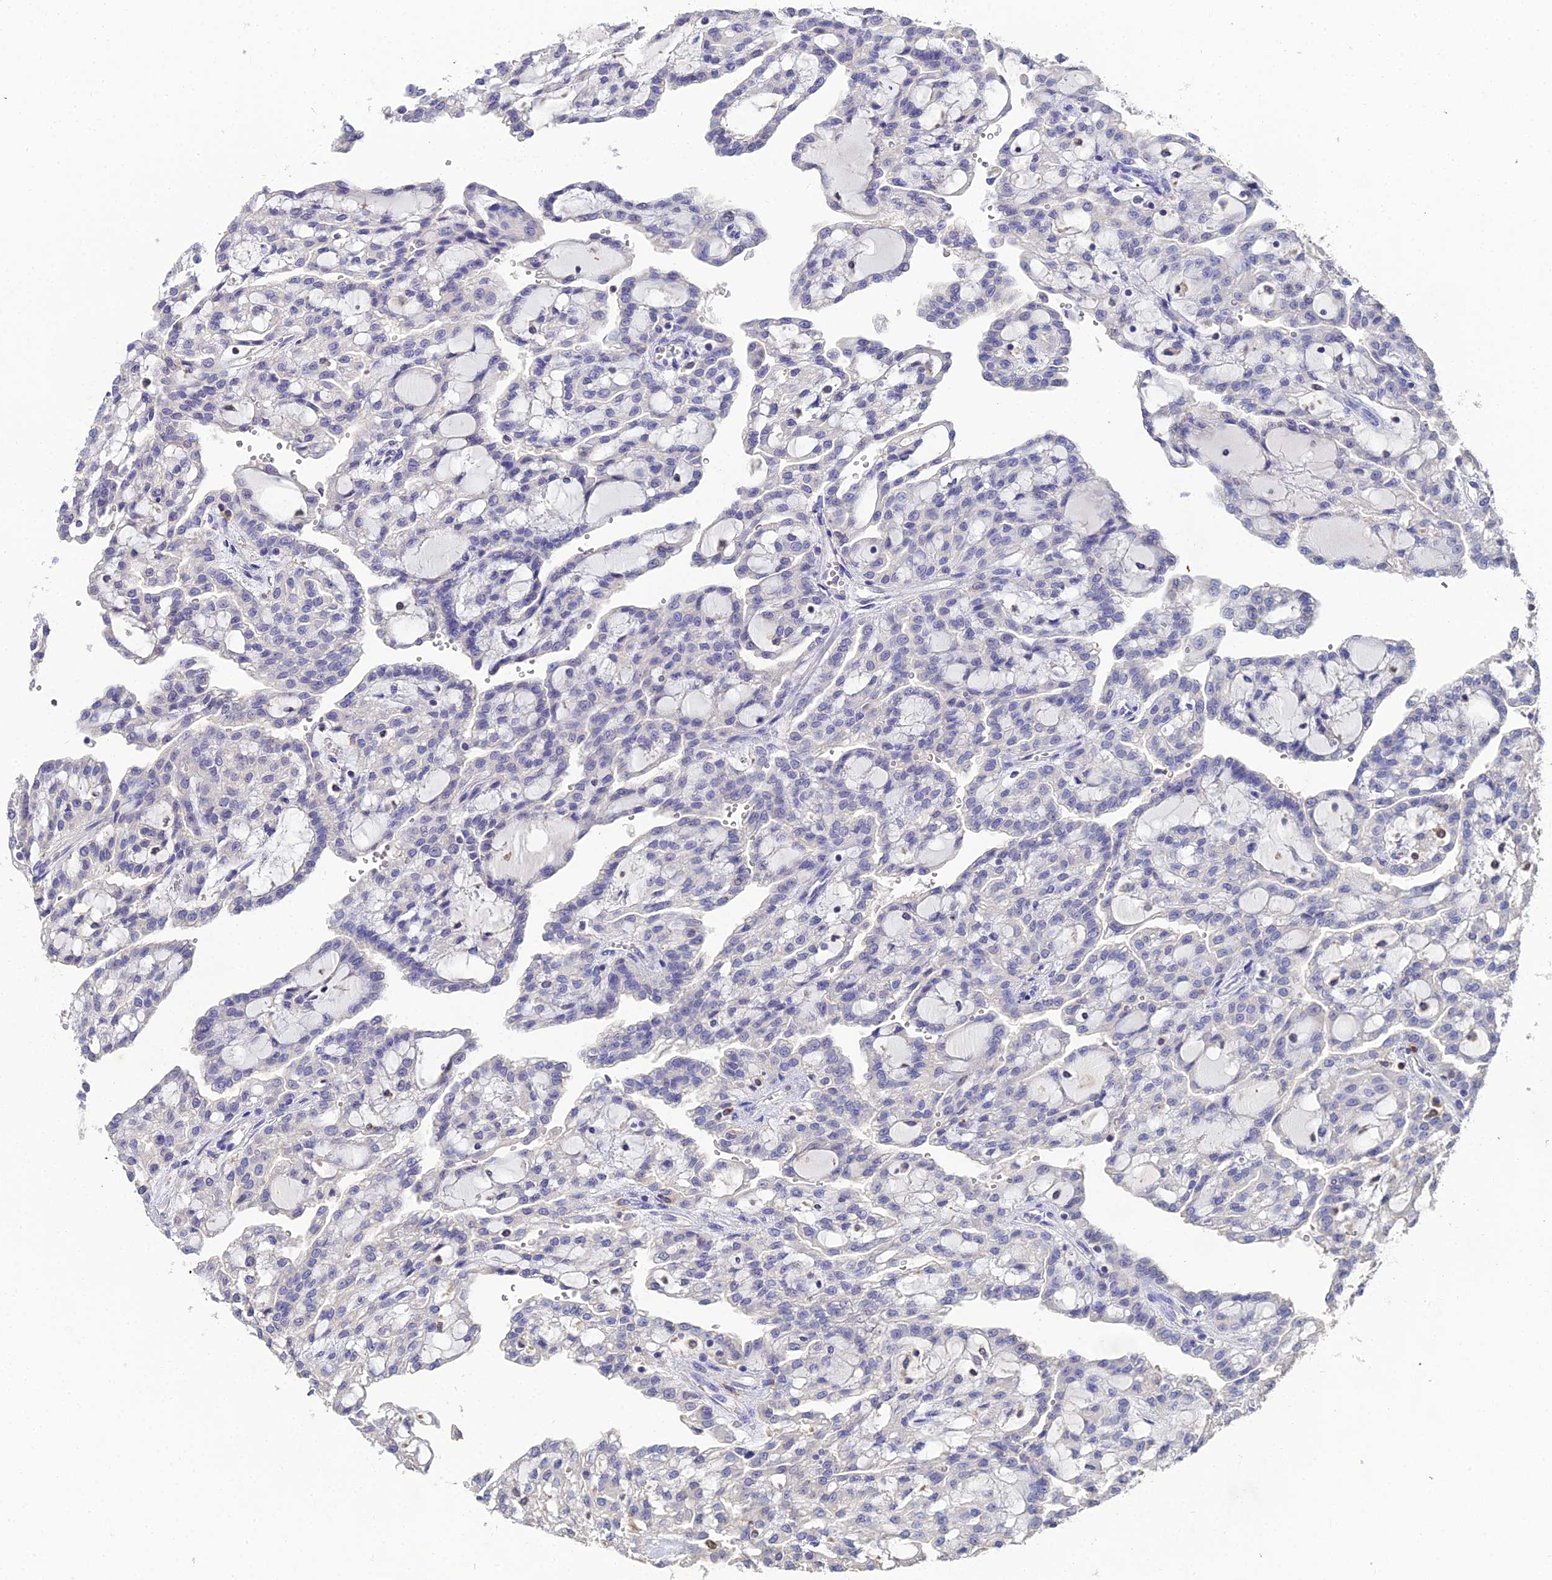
{"staining": {"intensity": "negative", "quantity": "none", "location": "none"}, "tissue": "renal cancer", "cell_type": "Tumor cells", "image_type": "cancer", "snomed": [{"axis": "morphology", "description": "Adenocarcinoma, NOS"}, {"axis": "topography", "description": "Kidney"}], "caption": "An image of human renal cancer (adenocarcinoma) is negative for staining in tumor cells.", "gene": "LSM5", "patient": {"sex": "male", "age": 63}}